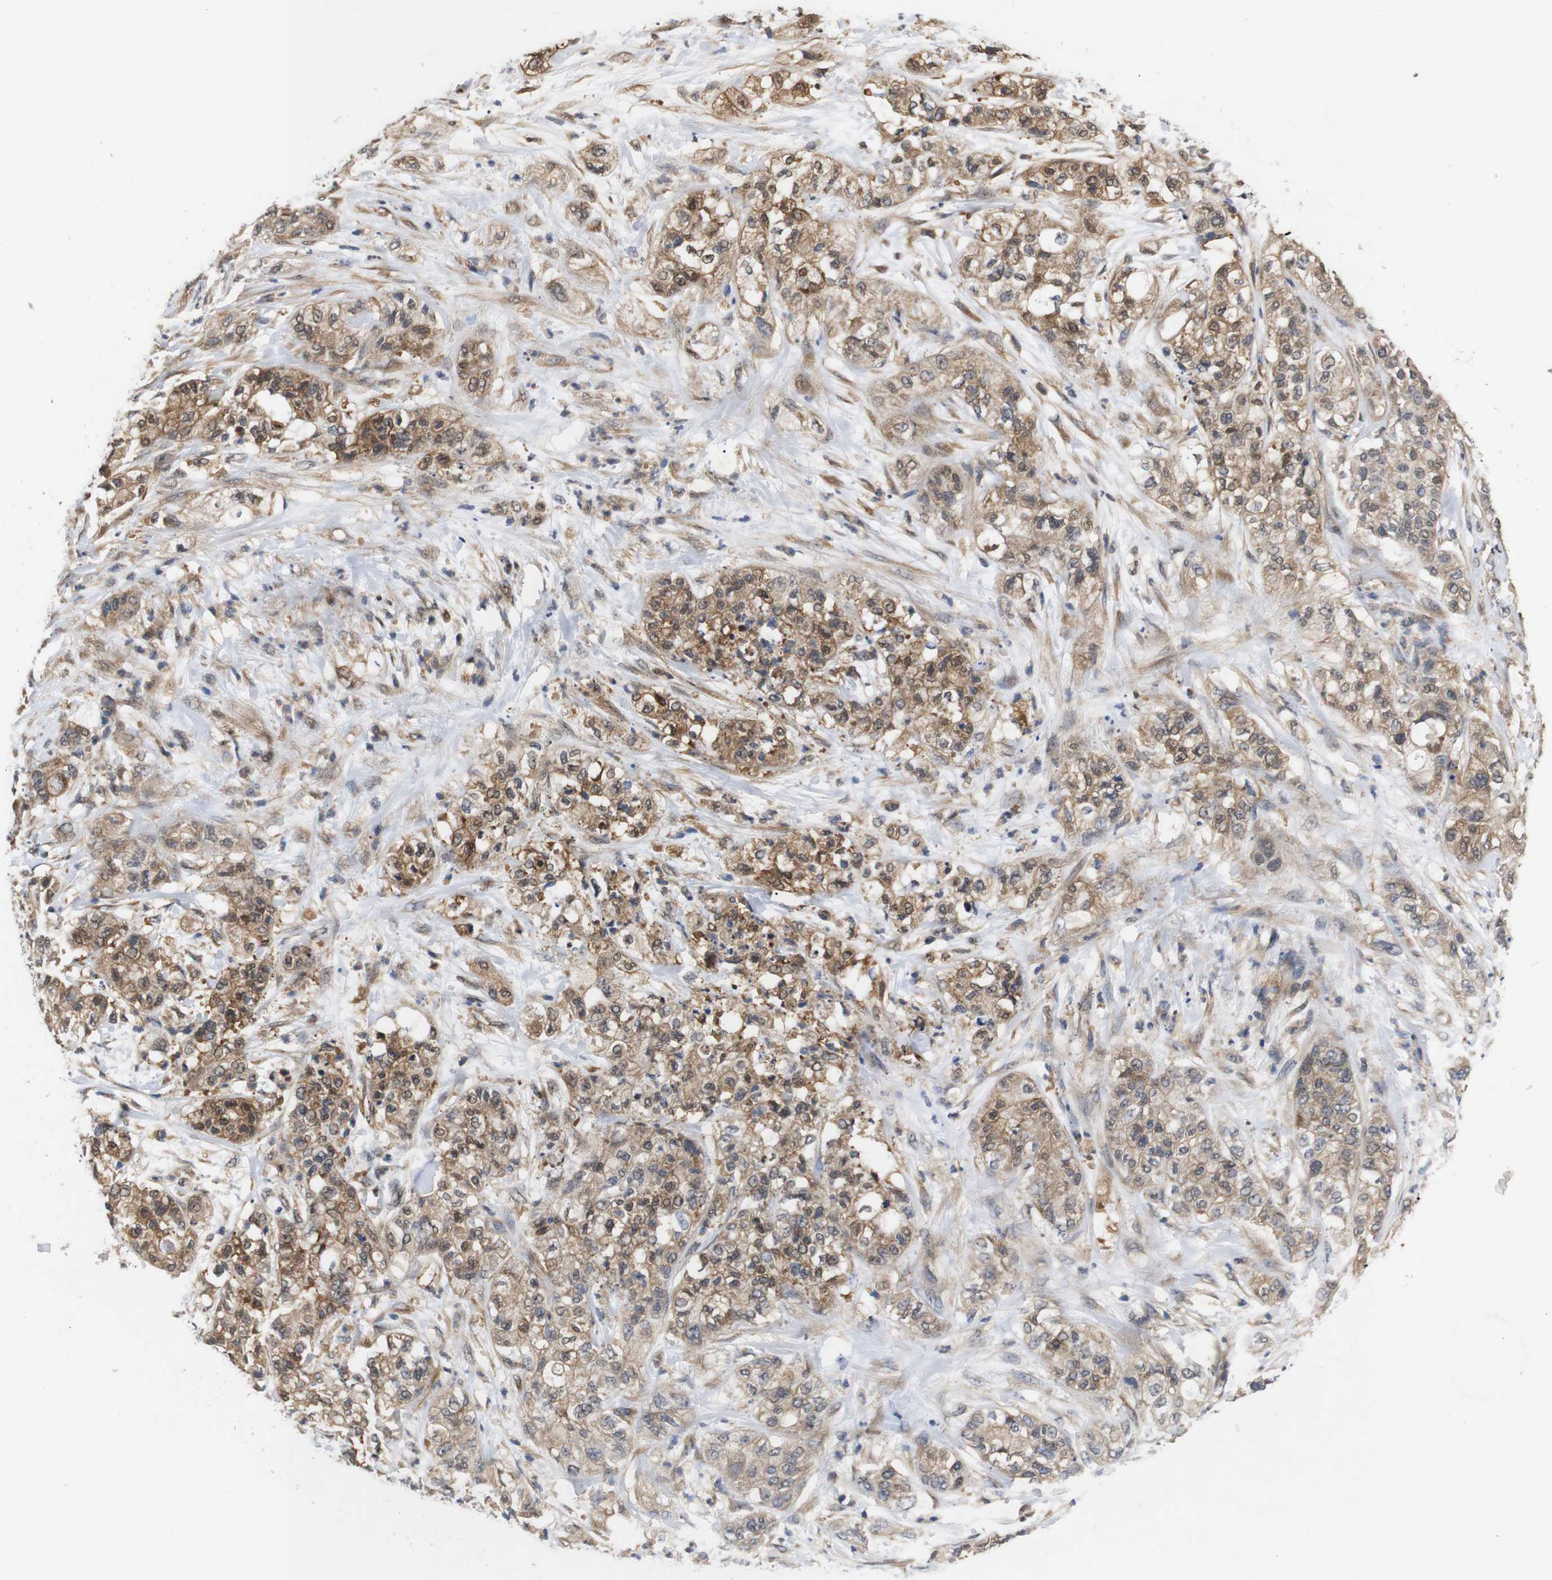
{"staining": {"intensity": "moderate", "quantity": ">75%", "location": "cytoplasmic/membranous"}, "tissue": "pancreatic cancer", "cell_type": "Tumor cells", "image_type": "cancer", "snomed": [{"axis": "morphology", "description": "Adenocarcinoma, NOS"}, {"axis": "topography", "description": "Pancreas"}], "caption": "Protein expression analysis of human pancreatic adenocarcinoma reveals moderate cytoplasmic/membranous expression in approximately >75% of tumor cells.", "gene": "DDR1", "patient": {"sex": "female", "age": 78}}